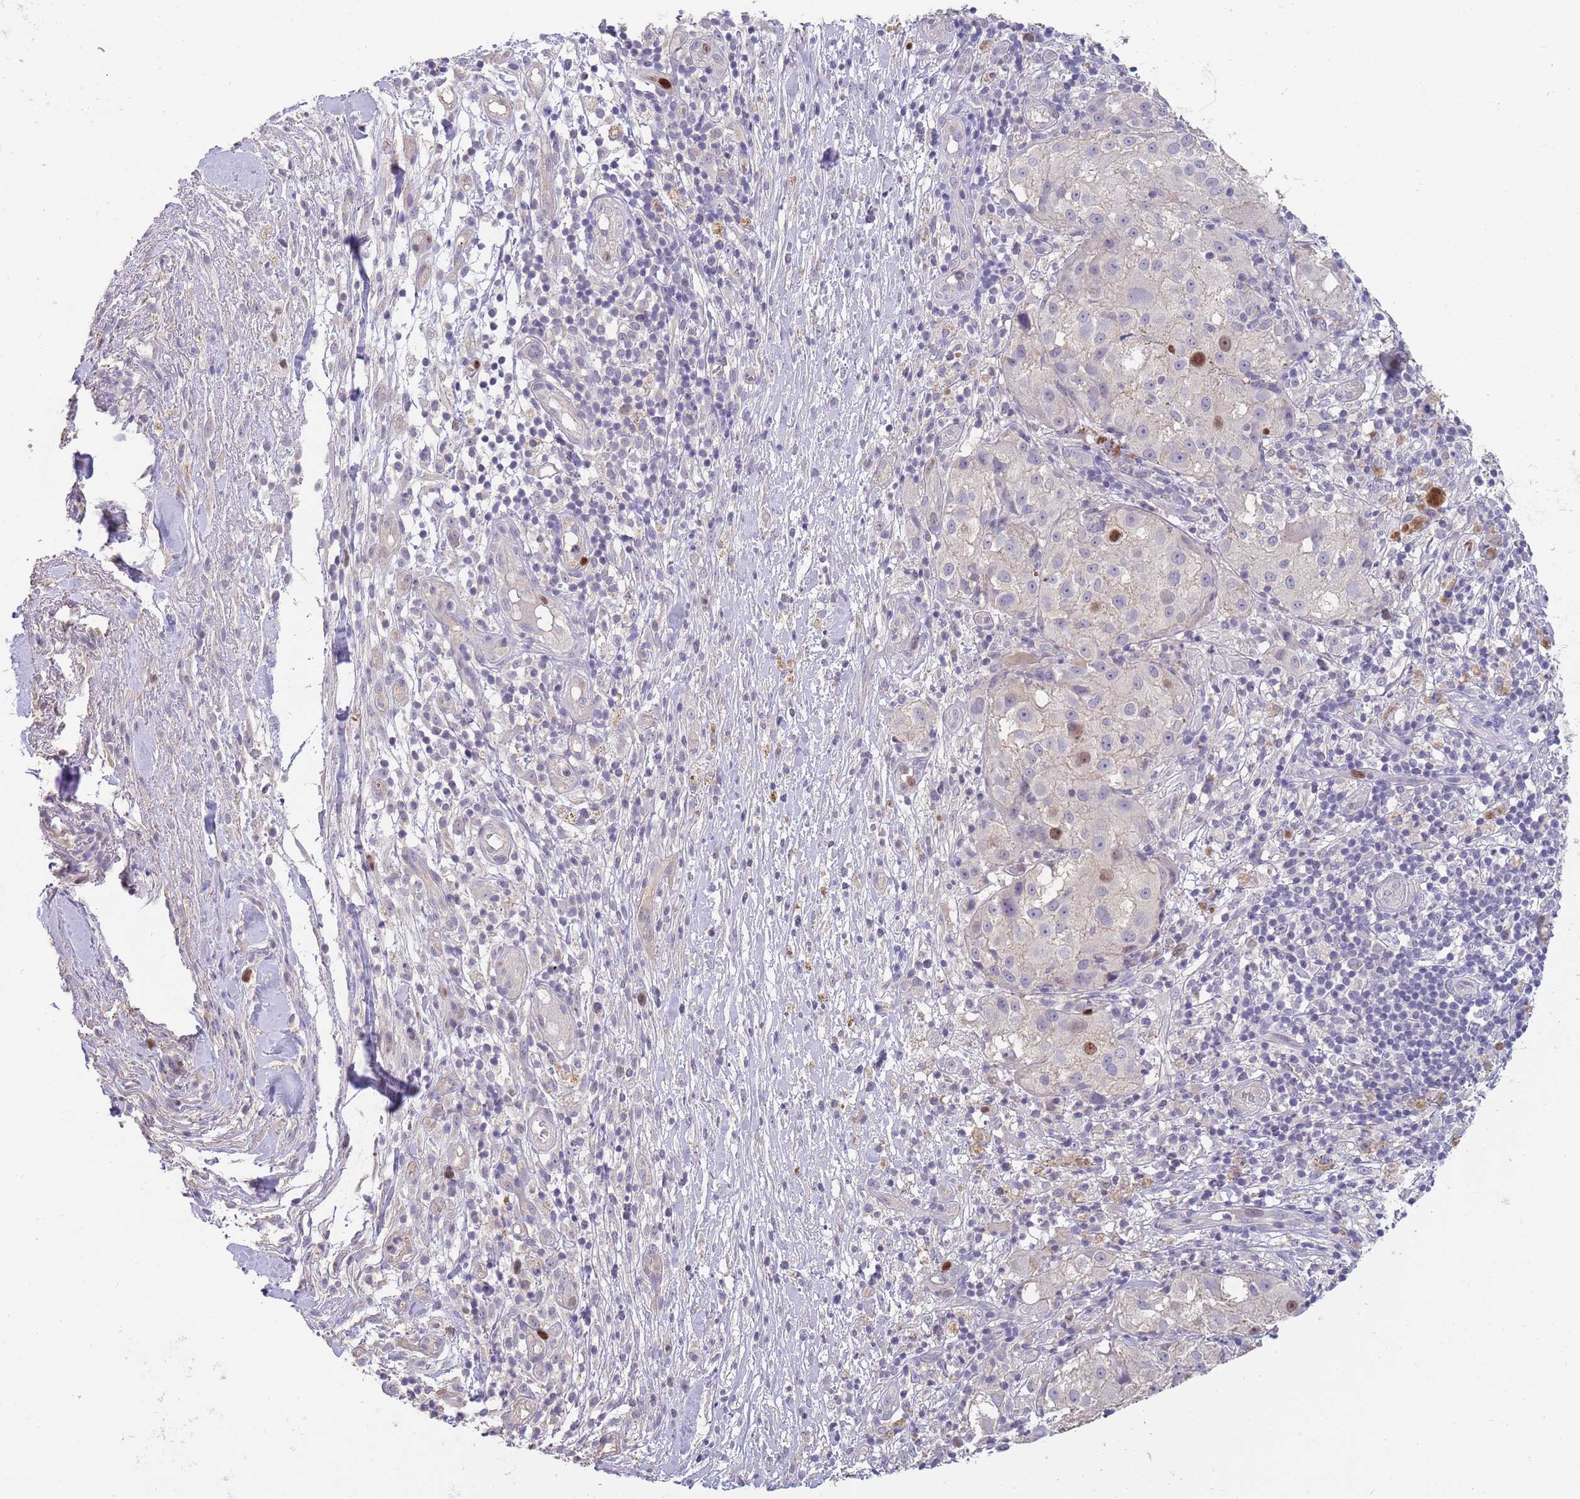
{"staining": {"intensity": "moderate", "quantity": "<25%", "location": "nuclear"}, "tissue": "melanoma", "cell_type": "Tumor cells", "image_type": "cancer", "snomed": [{"axis": "morphology", "description": "Normal morphology"}, {"axis": "morphology", "description": "Malignant melanoma, NOS"}, {"axis": "topography", "description": "Skin"}], "caption": "Immunohistochemical staining of malignant melanoma reveals low levels of moderate nuclear protein expression in approximately <25% of tumor cells.", "gene": "PIMREG", "patient": {"sex": "female", "age": 72}}